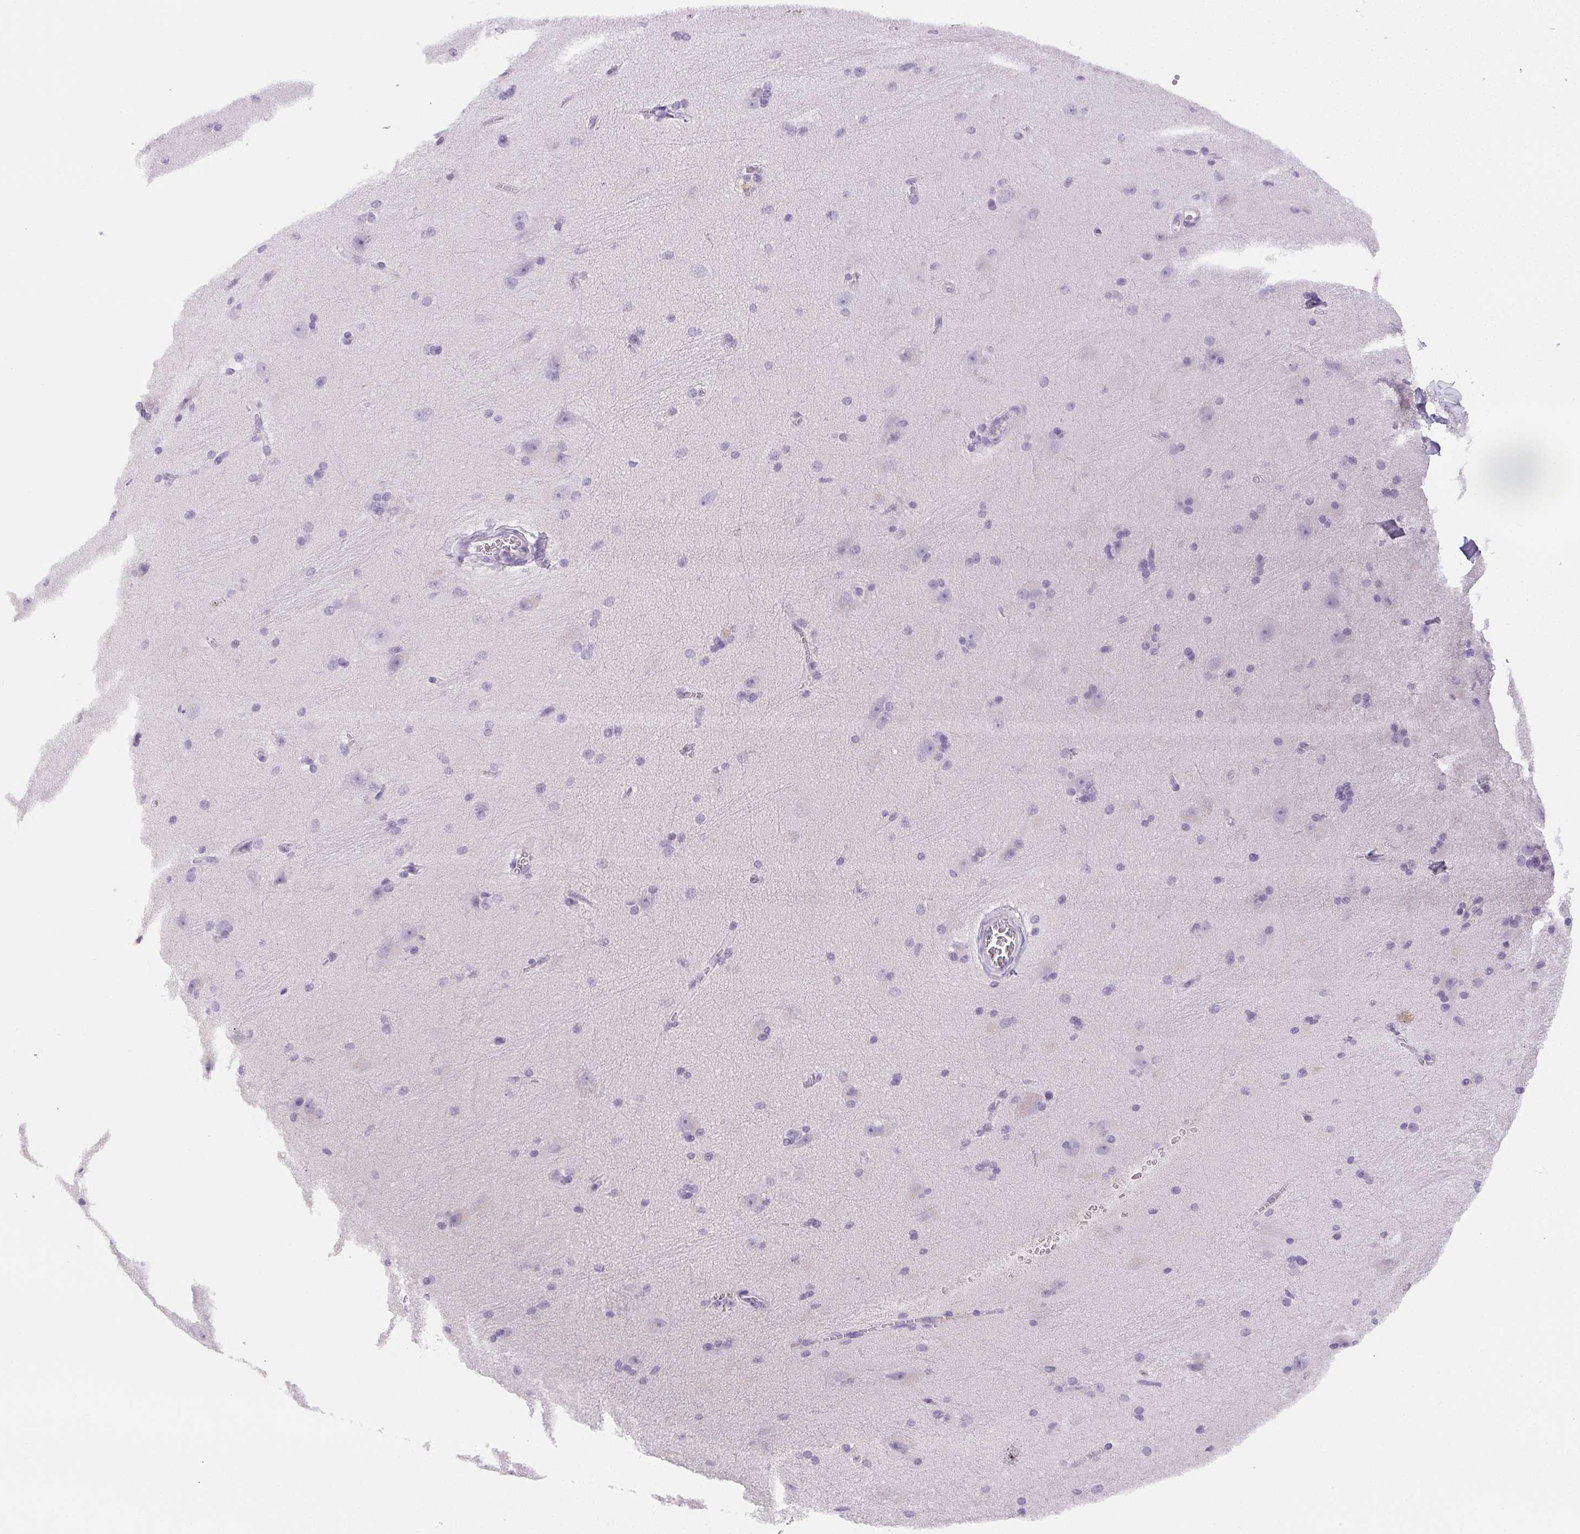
{"staining": {"intensity": "negative", "quantity": "none", "location": "none"}, "tissue": "hippocampus", "cell_type": "Glial cells", "image_type": "normal", "snomed": [{"axis": "morphology", "description": "Normal tissue, NOS"}, {"axis": "topography", "description": "Cerebral cortex"}, {"axis": "topography", "description": "Hippocampus"}], "caption": "DAB (3,3'-diaminobenzidine) immunohistochemical staining of benign hippocampus exhibits no significant staining in glial cells. (DAB (3,3'-diaminobenzidine) immunohistochemistry (IHC) visualized using brightfield microscopy, high magnification).", "gene": "BEND2", "patient": {"sex": "female", "age": 19}}